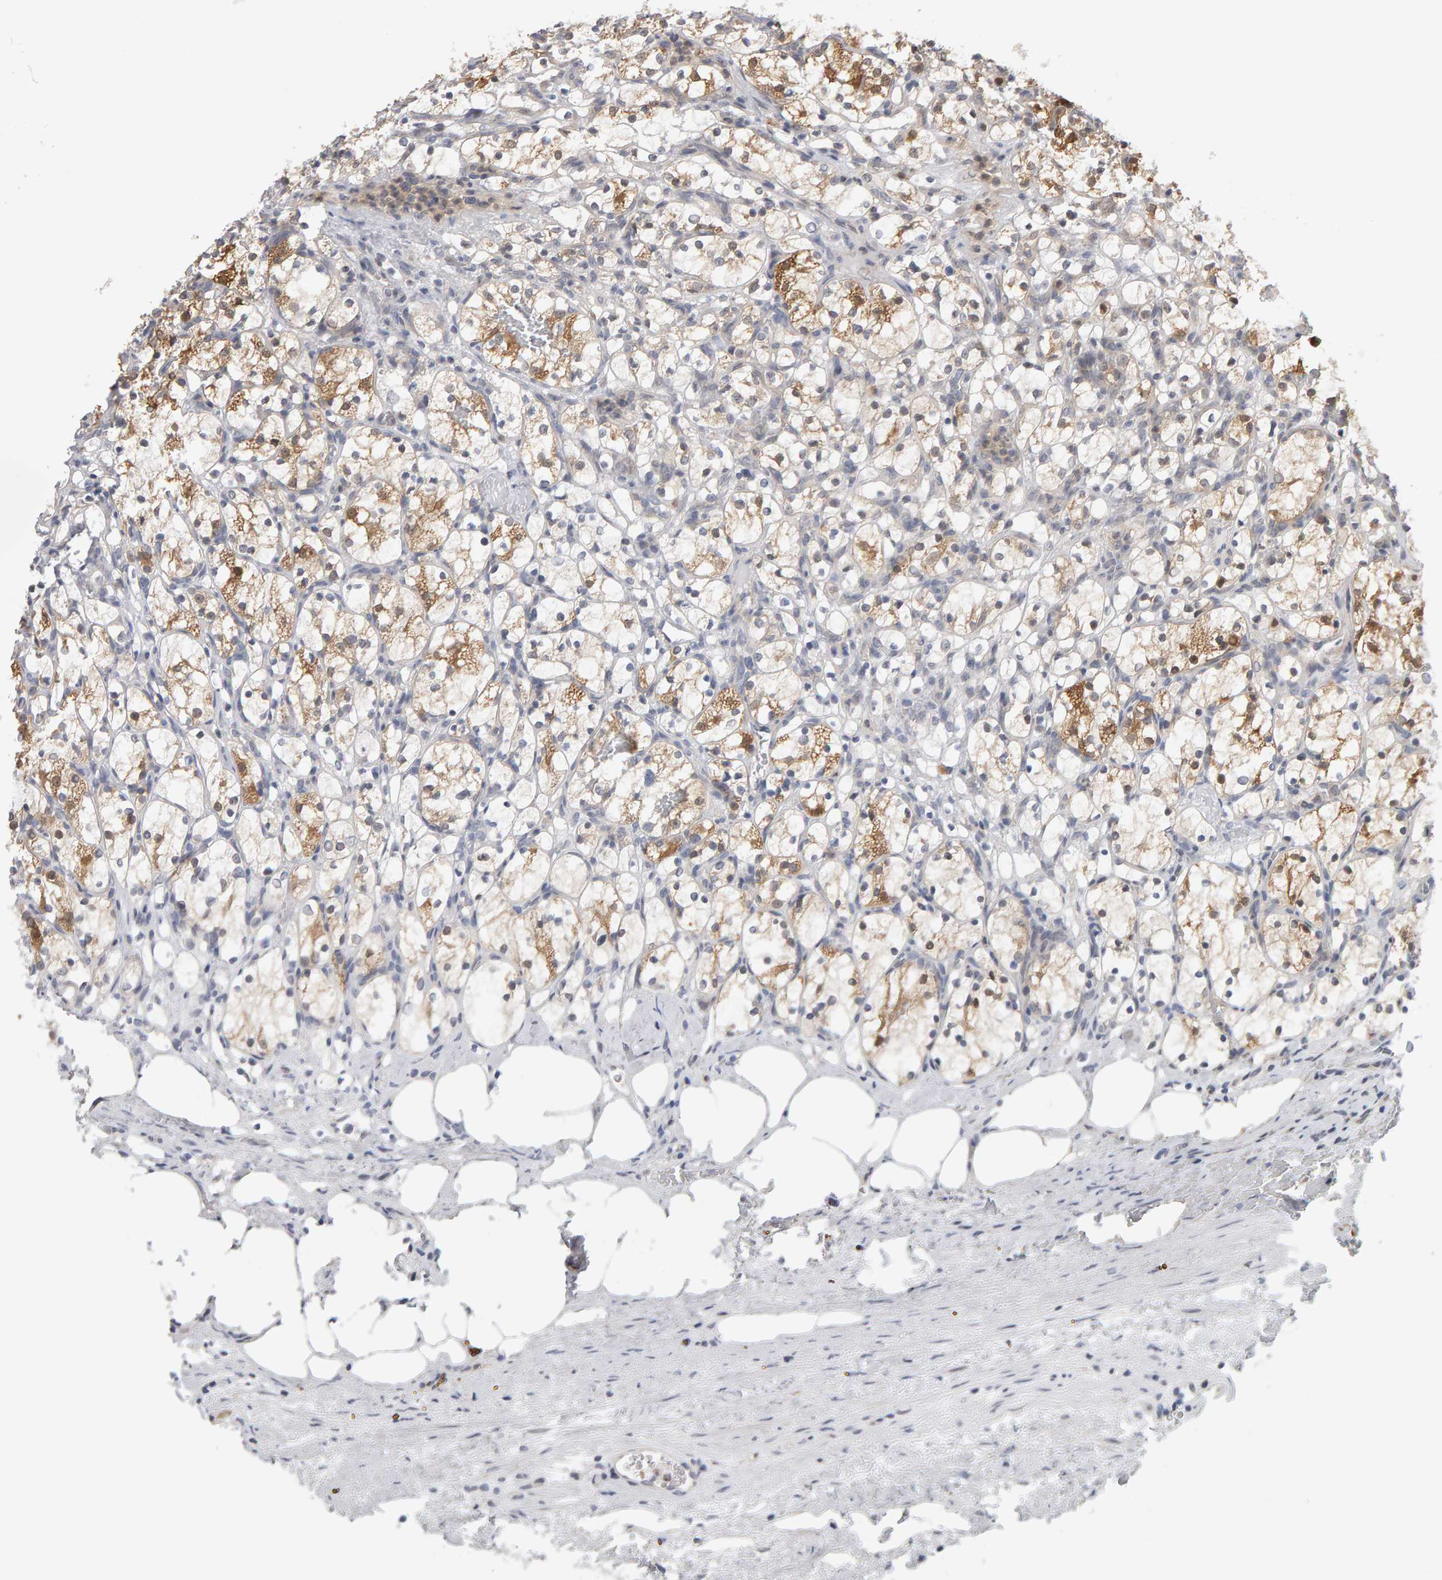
{"staining": {"intensity": "moderate", "quantity": "25%-75%", "location": "cytoplasmic/membranous"}, "tissue": "renal cancer", "cell_type": "Tumor cells", "image_type": "cancer", "snomed": [{"axis": "morphology", "description": "Adenocarcinoma, NOS"}, {"axis": "topography", "description": "Kidney"}], "caption": "This histopathology image demonstrates immunohistochemistry staining of human renal adenocarcinoma, with medium moderate cytoplasmic/membranous expression in about 25%-75% of tumor cells.", "gene": "MSRA", "patient": {"sex": "female", "age": 69}}